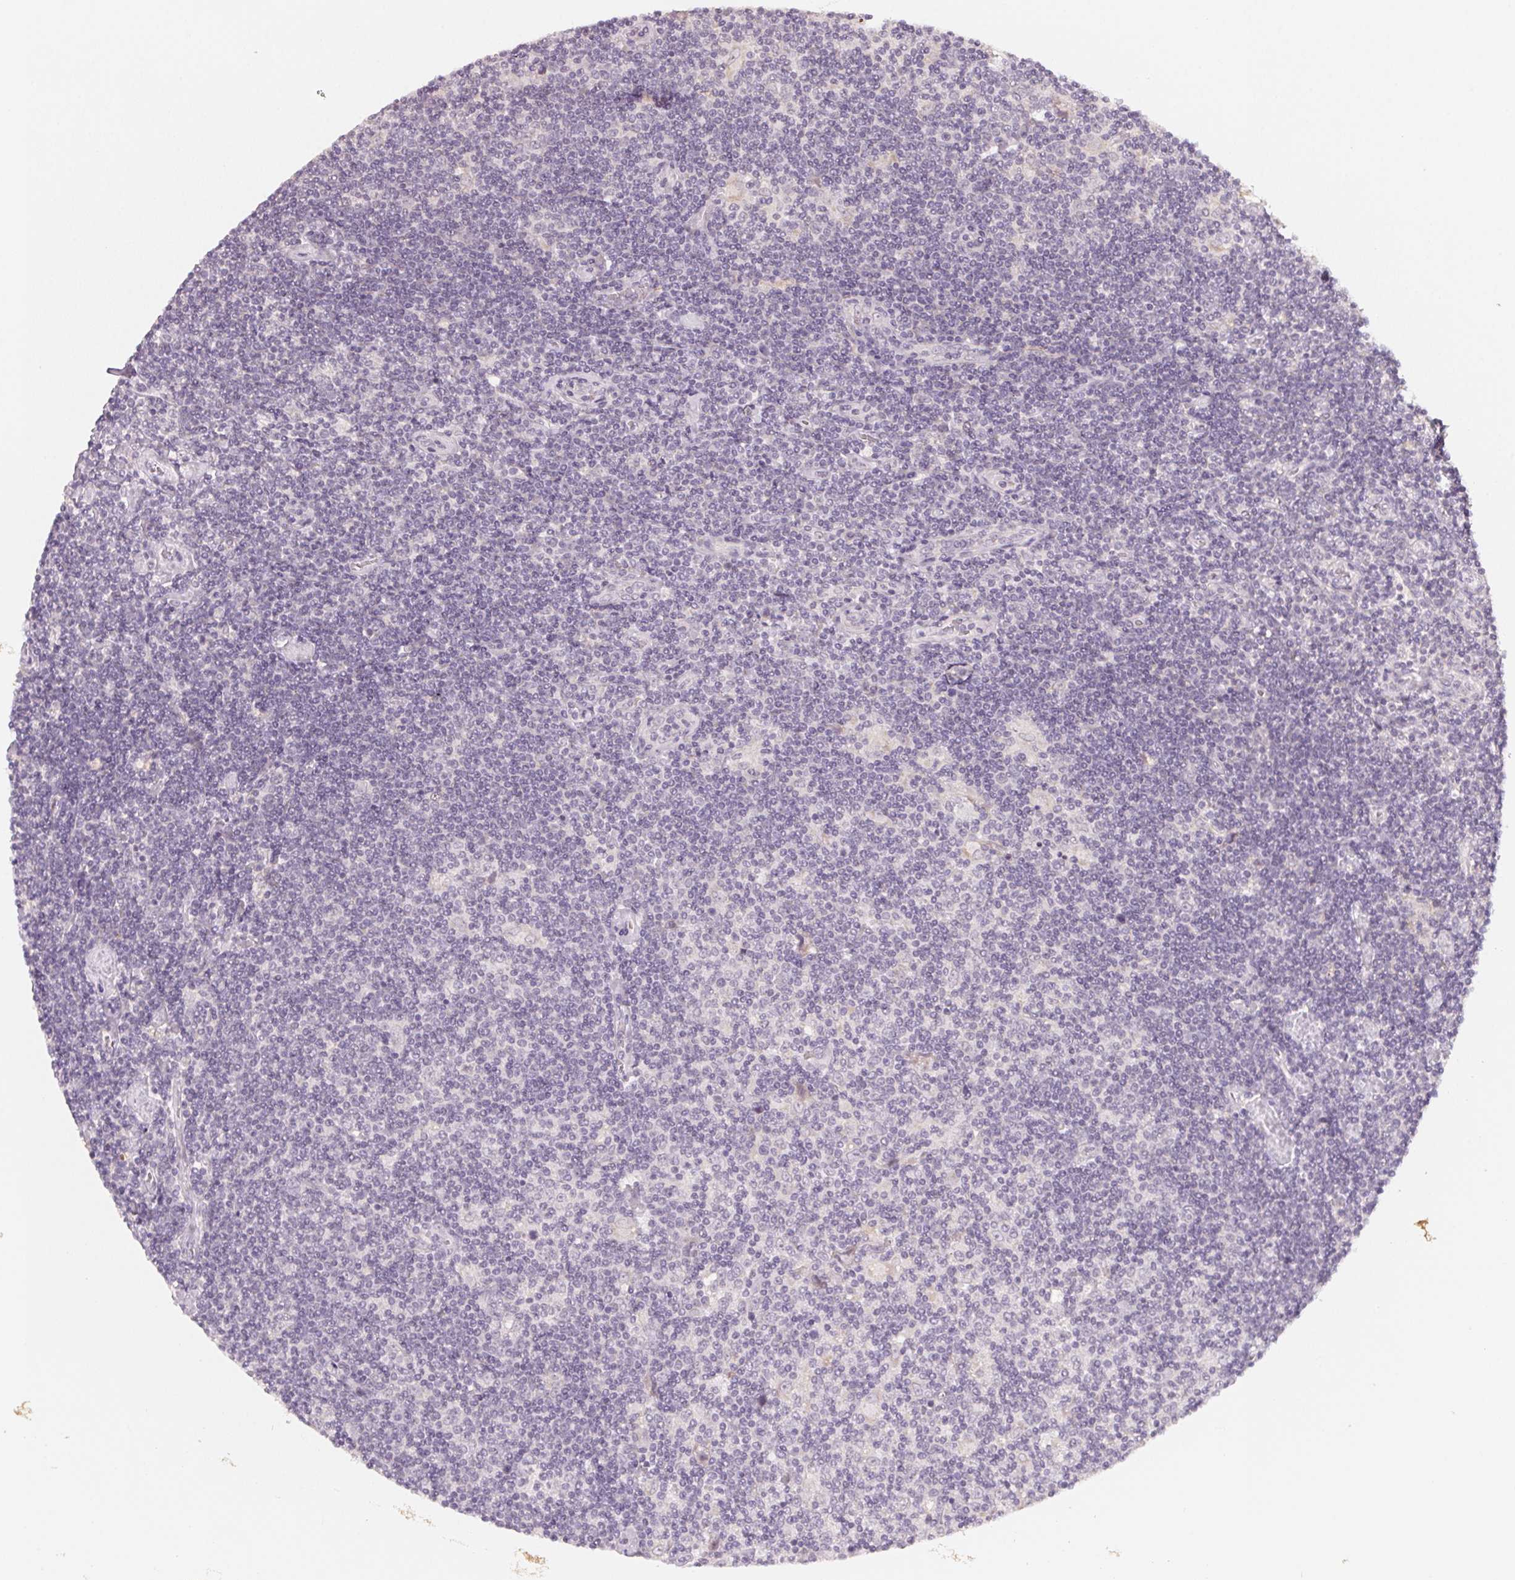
{"staining": {"intensity": "negative", "quantity": "none", "location": "none"}, "tissue": "lymphoma", "cell_type": "Tumor cells", "image_type": "cancer", "snomed": [{"axis": "morphology", "description": "Hodgkin's disease, NOS"}, {"axis": "topography", "description": "Lymph node"}], "caption": "A high-resolution image shows IHC staining of Hodgkin's disease, which demonstrates no significant staining in tumor cells. Brightfield microscopy of immunohistochemistry stained with DAB (brown) and hematoxylin (blue), captured at high magnification.", "gene": "ANKRD31", "patient": {"sex": "male", "age": 40}}